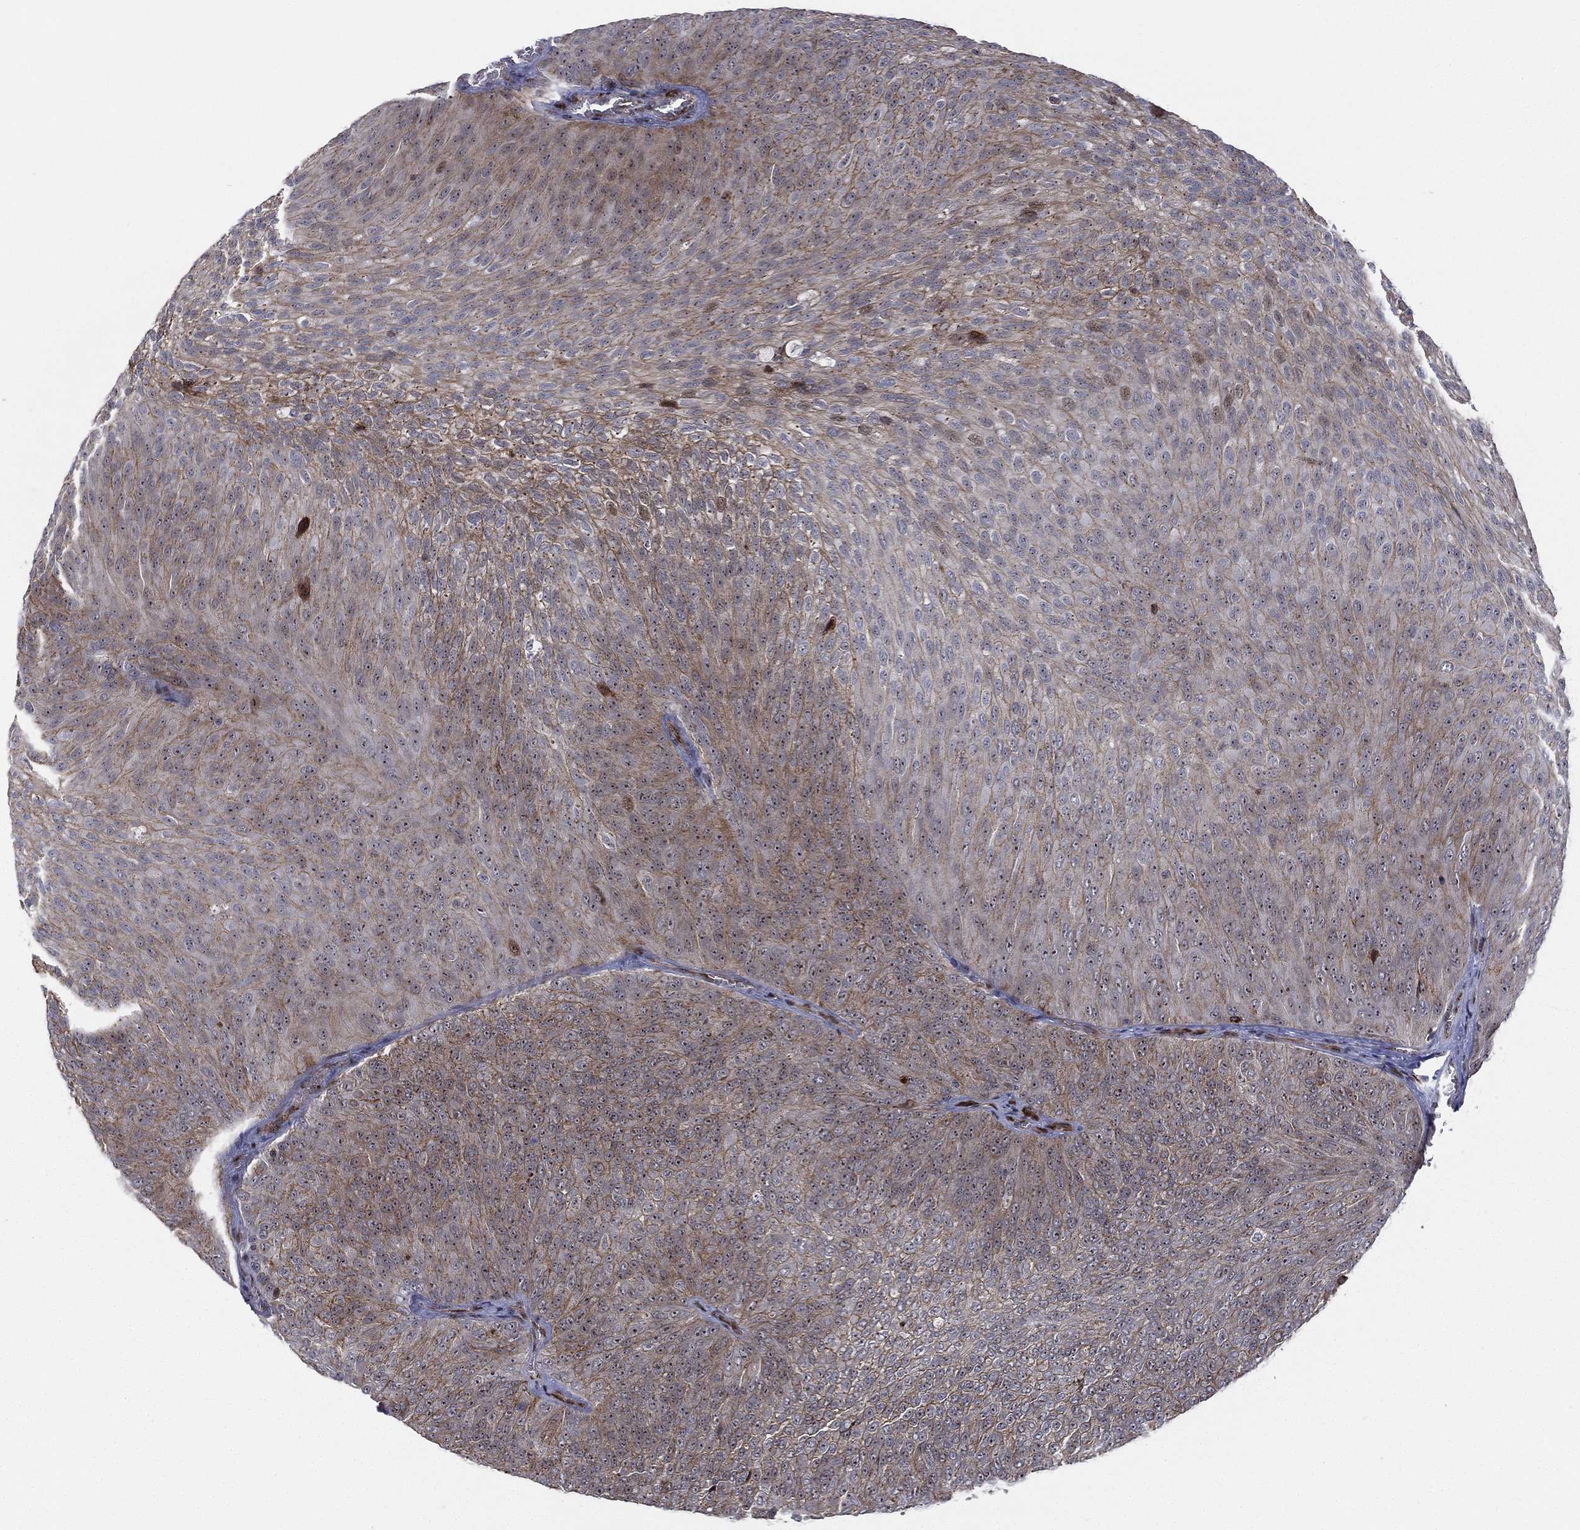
{"staining": {"intensity": "moderate", "quantity": "25%-75%", "location": "cytoplasmic/membranous,nuclear"}, "tissue": "urothelial cancer", "cell_type": "Tumor cells", "image_type": "cancer", "snomed": [{"axis": "morphology", "description": "Urothelial carcinoma, Low grade"}, {"axis": "topography", "description": "Urinary bladder"}], "caption": "The immunohistochemical stain highlights moderate cytoplasmic/membranous and nuclear staining in tumor cells of urothelial carcinoma (low-grade) tissue.", "gene": "VHL", "patient": {"sex": "male", "age": 78}}